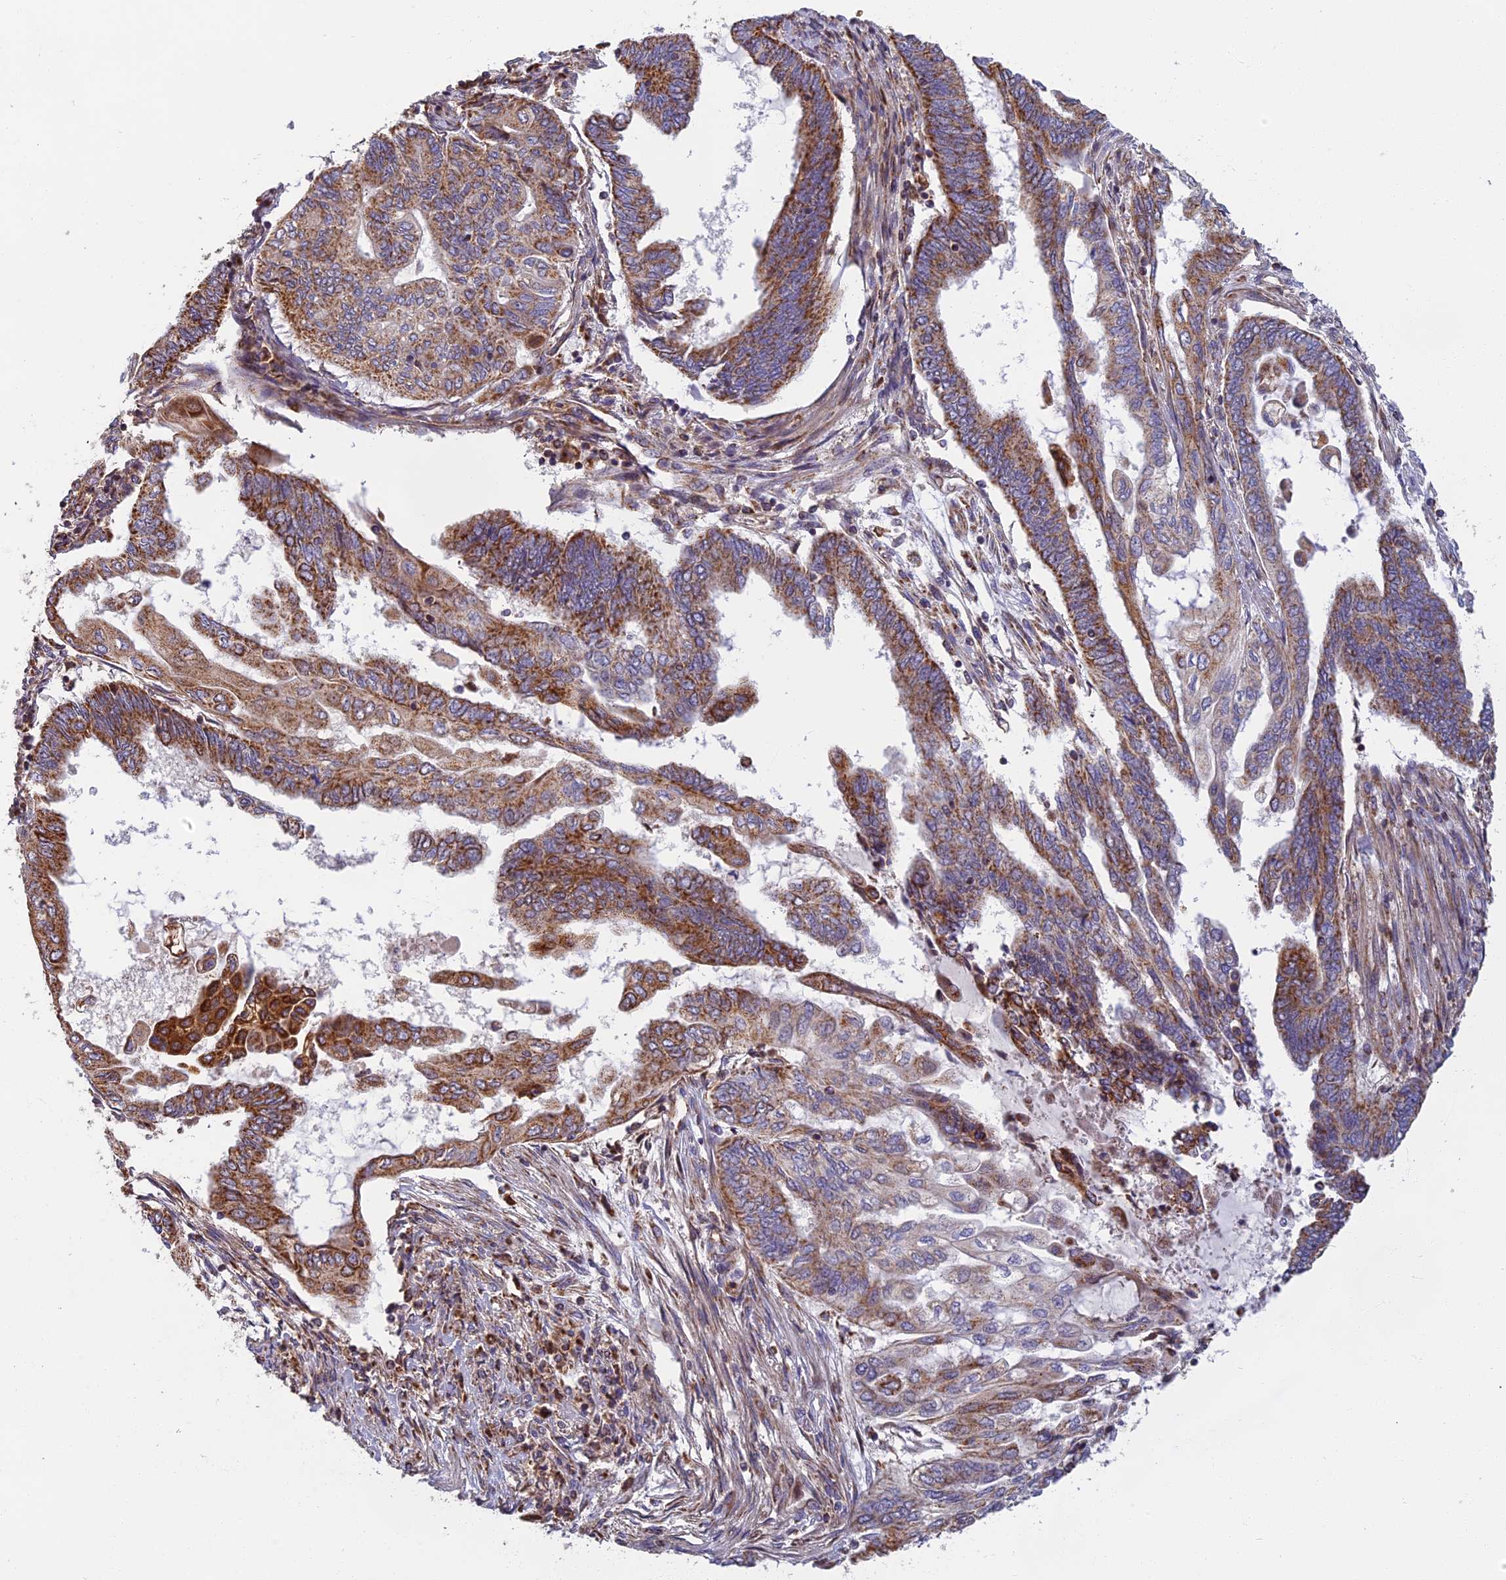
{"staining": {"intensity": "moderate", "quantity": "25%-75%", "location": "cytoplasmic/membranous"}, "tissue": "endometrial cancer", "cell_type": "Tumor cells", "image_type": "cancer", "snomed": [{"axis": "morphology", "description": "Adenocarcinoma, NOS"}, {"axis": "topography", "description": "Uterus"}, {"axis": "topography", "description": "Endometrium"}], "caption": "Immunohistochemistry (IHC) of human adenocarcinoma (endometrial) shows medium levels of moderate cytoplasmic/membranous expression in about 25%-75% of tumor cells.", "gene": "EDAR", "patient": {"sex": "female", "age": 70}}